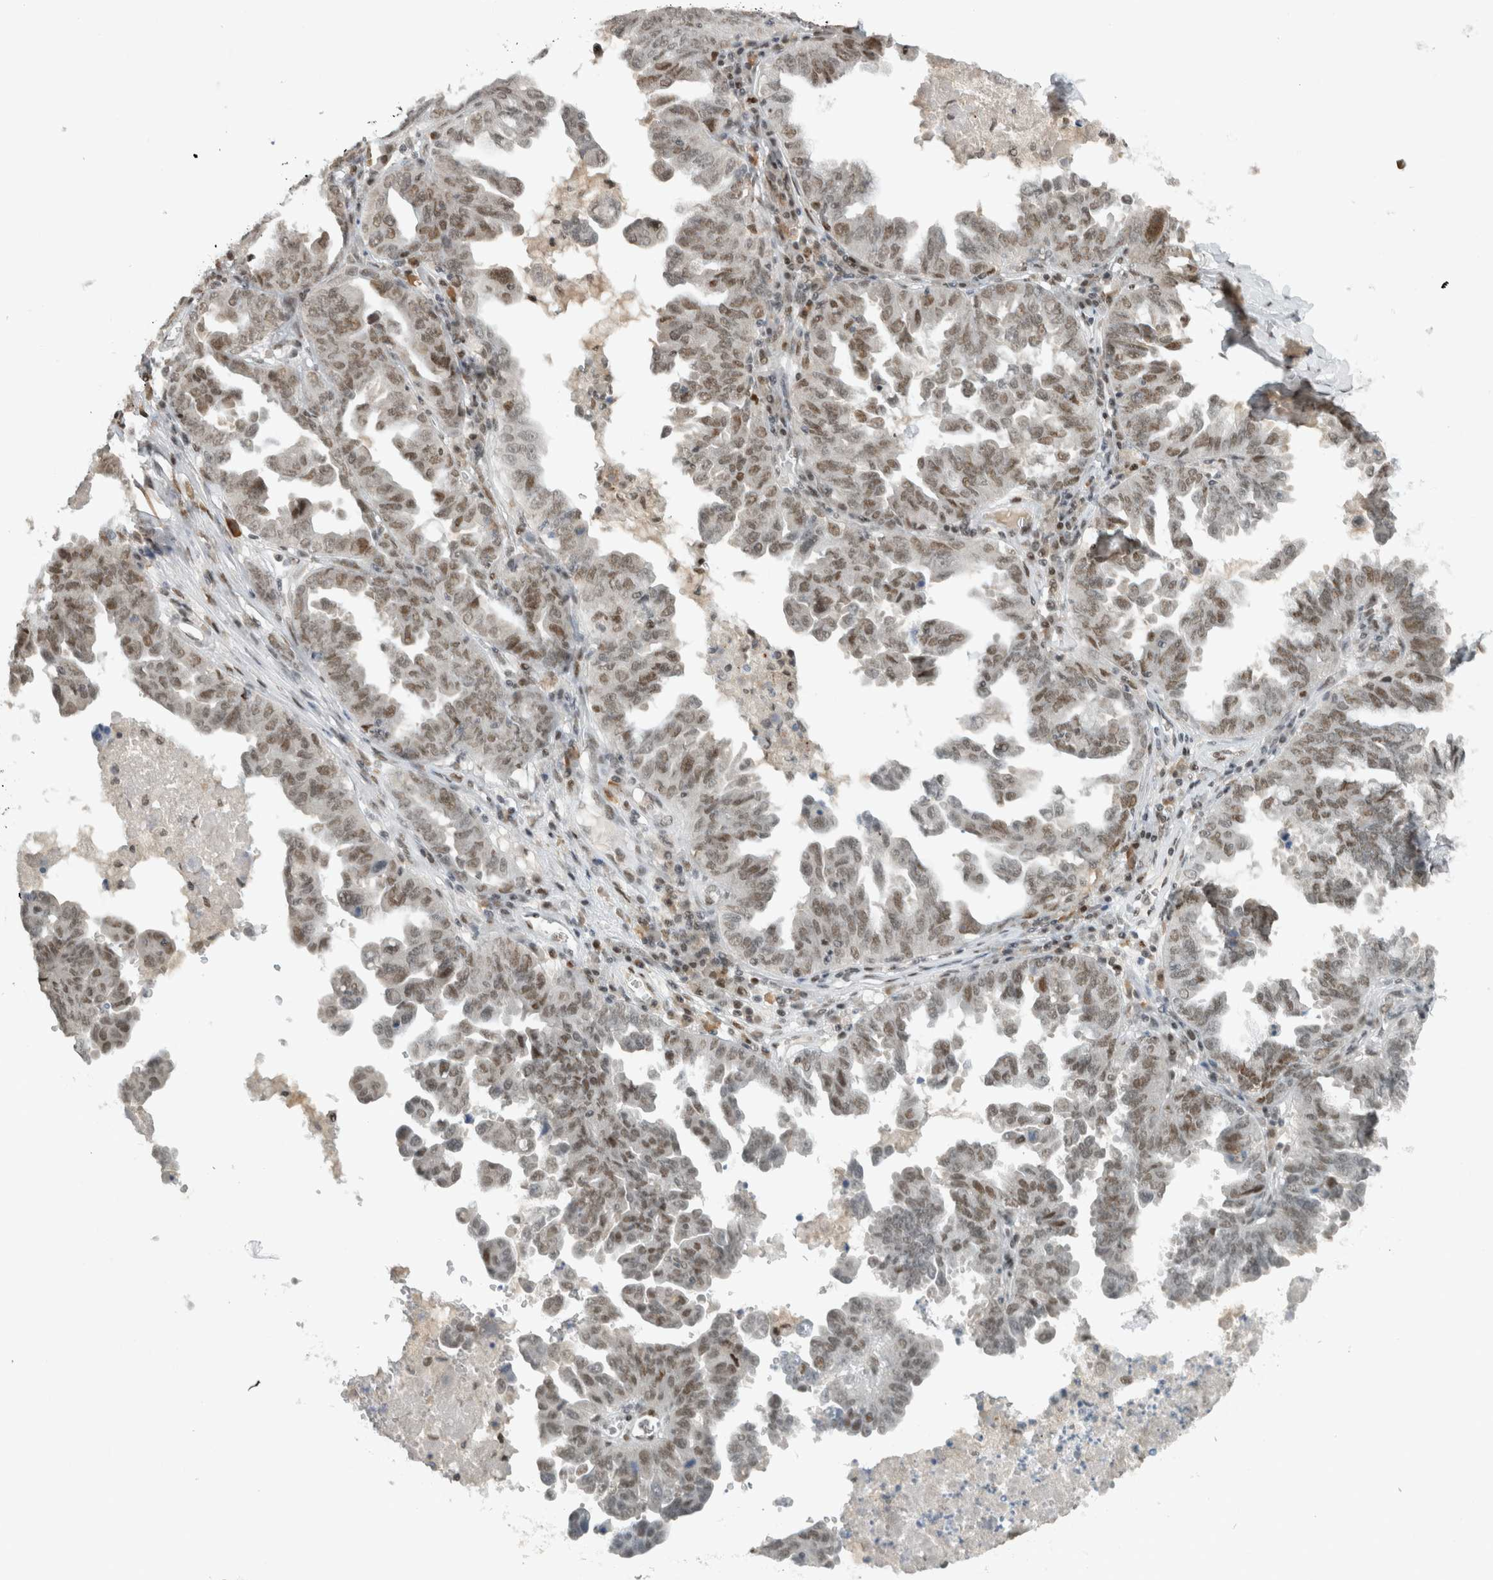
{"staining": {"intensity": "moderate", "quantity": ">75%", "location": "nuclear"}, "tissue": "ovarian cancer", "cell_type": "Tumor cells", "image_type": "cancer", "snomed": [{"axis": "morphology", "description": "Carcinoma, endometroid"}, {"axis": "topography", "description": "Ovary"}], "caption": "Moderate nuclear positivity for a protein is identified in approximately >75% of tumor cells of ovarian cancer using immunohistochemistry (IHC).", "gene": "HNRNPR", "patient": {"sex": "female", "age": 62}}